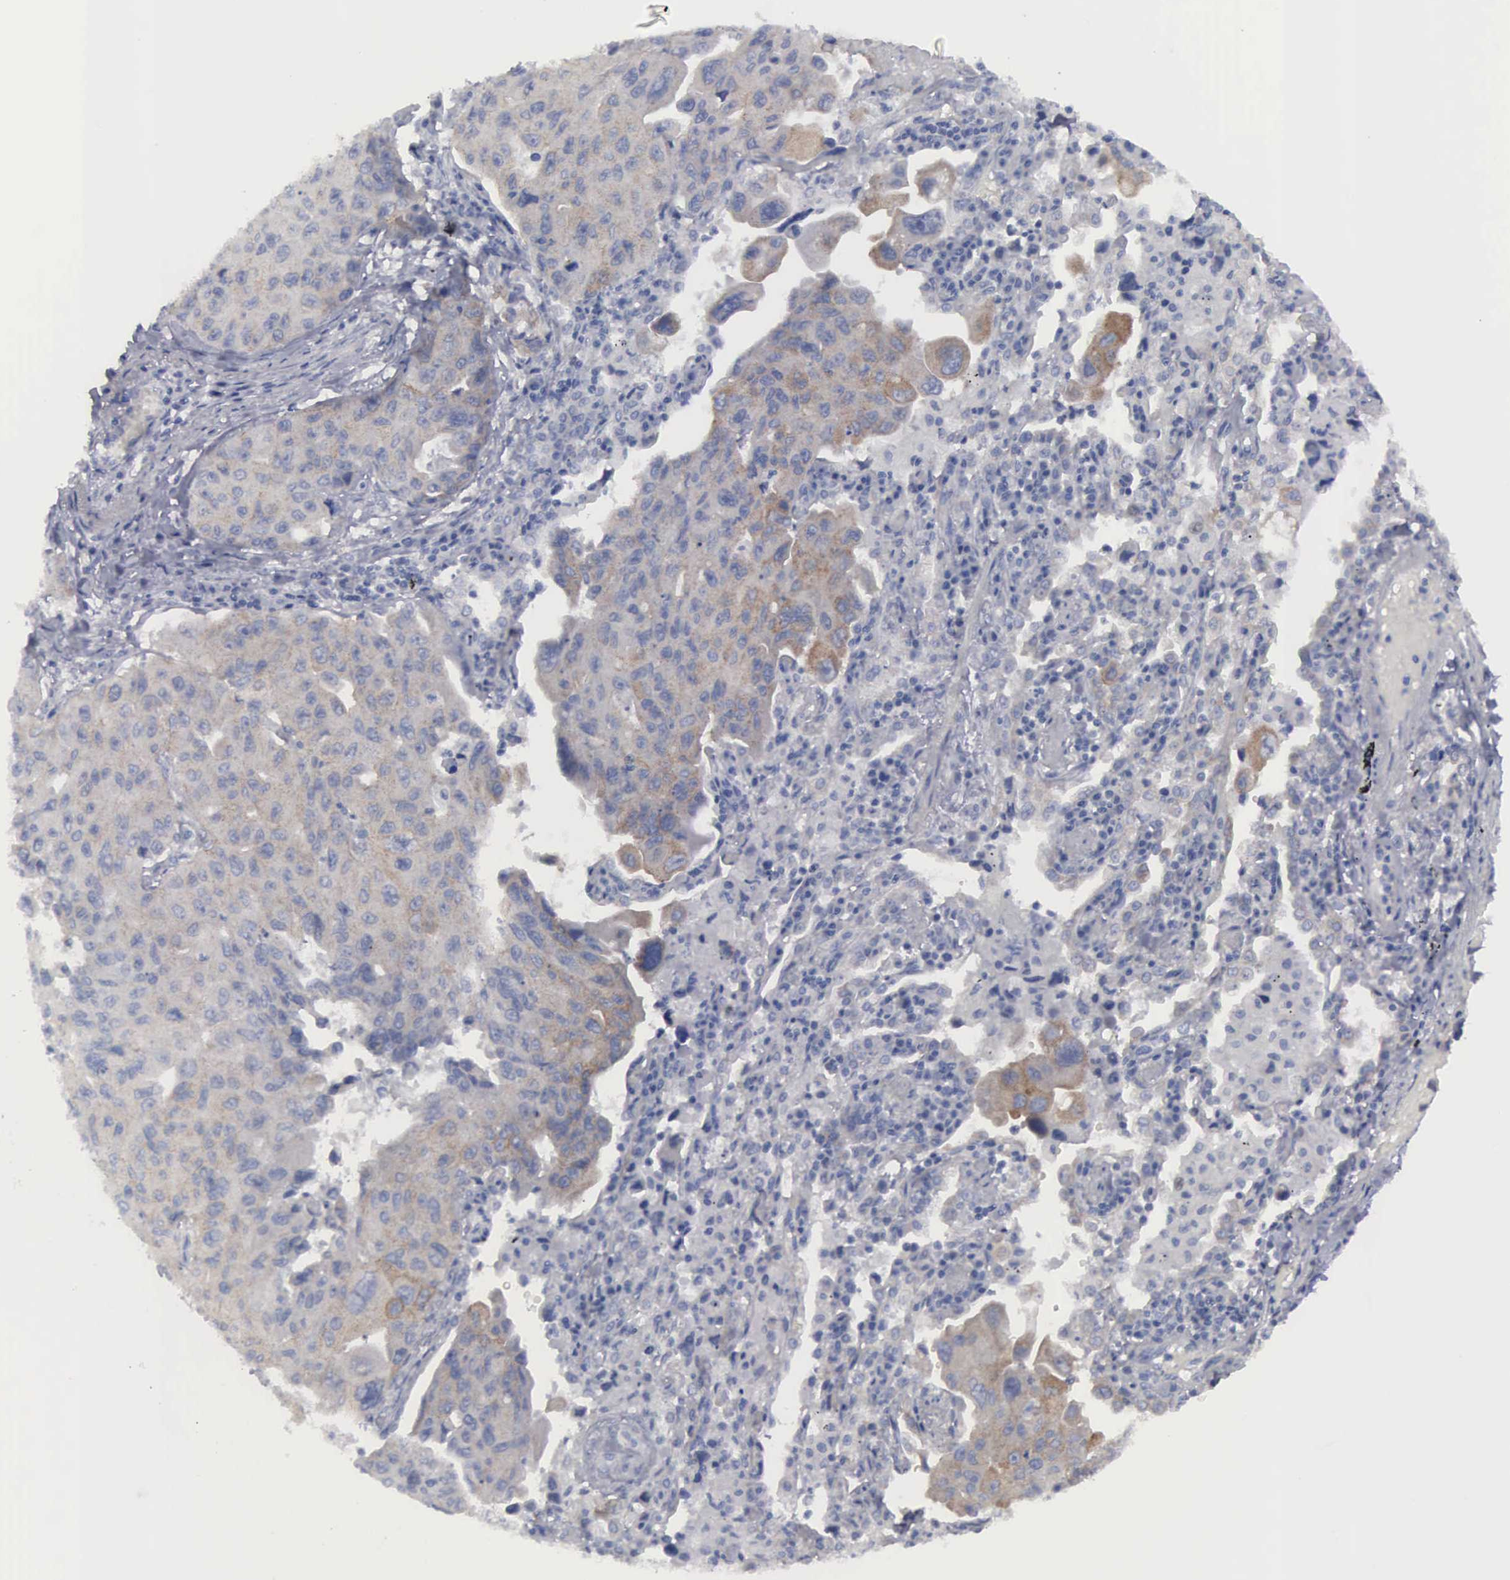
{"staining": {"intensity": "weak", "quantity": ">75%", "location": "cytoplasmic/membranous"}, "tissue": "lung cancer", "cell_type": "Tumor cells", "image_type": "cancer", "snomed": [{"axis": "morphology", "description": "Adenocarcinoma, NOS"}, {"axis": "topography", "description": "Lung"}], "caption": "Immunohistochemistry of human lung adenocarcinoma demonstrates low levels of weak cytoplasmic/membranous staining in about >75% of tumor cells.", "gene": "CEP170B", "patient": {"sex": "male", "age": 64}}